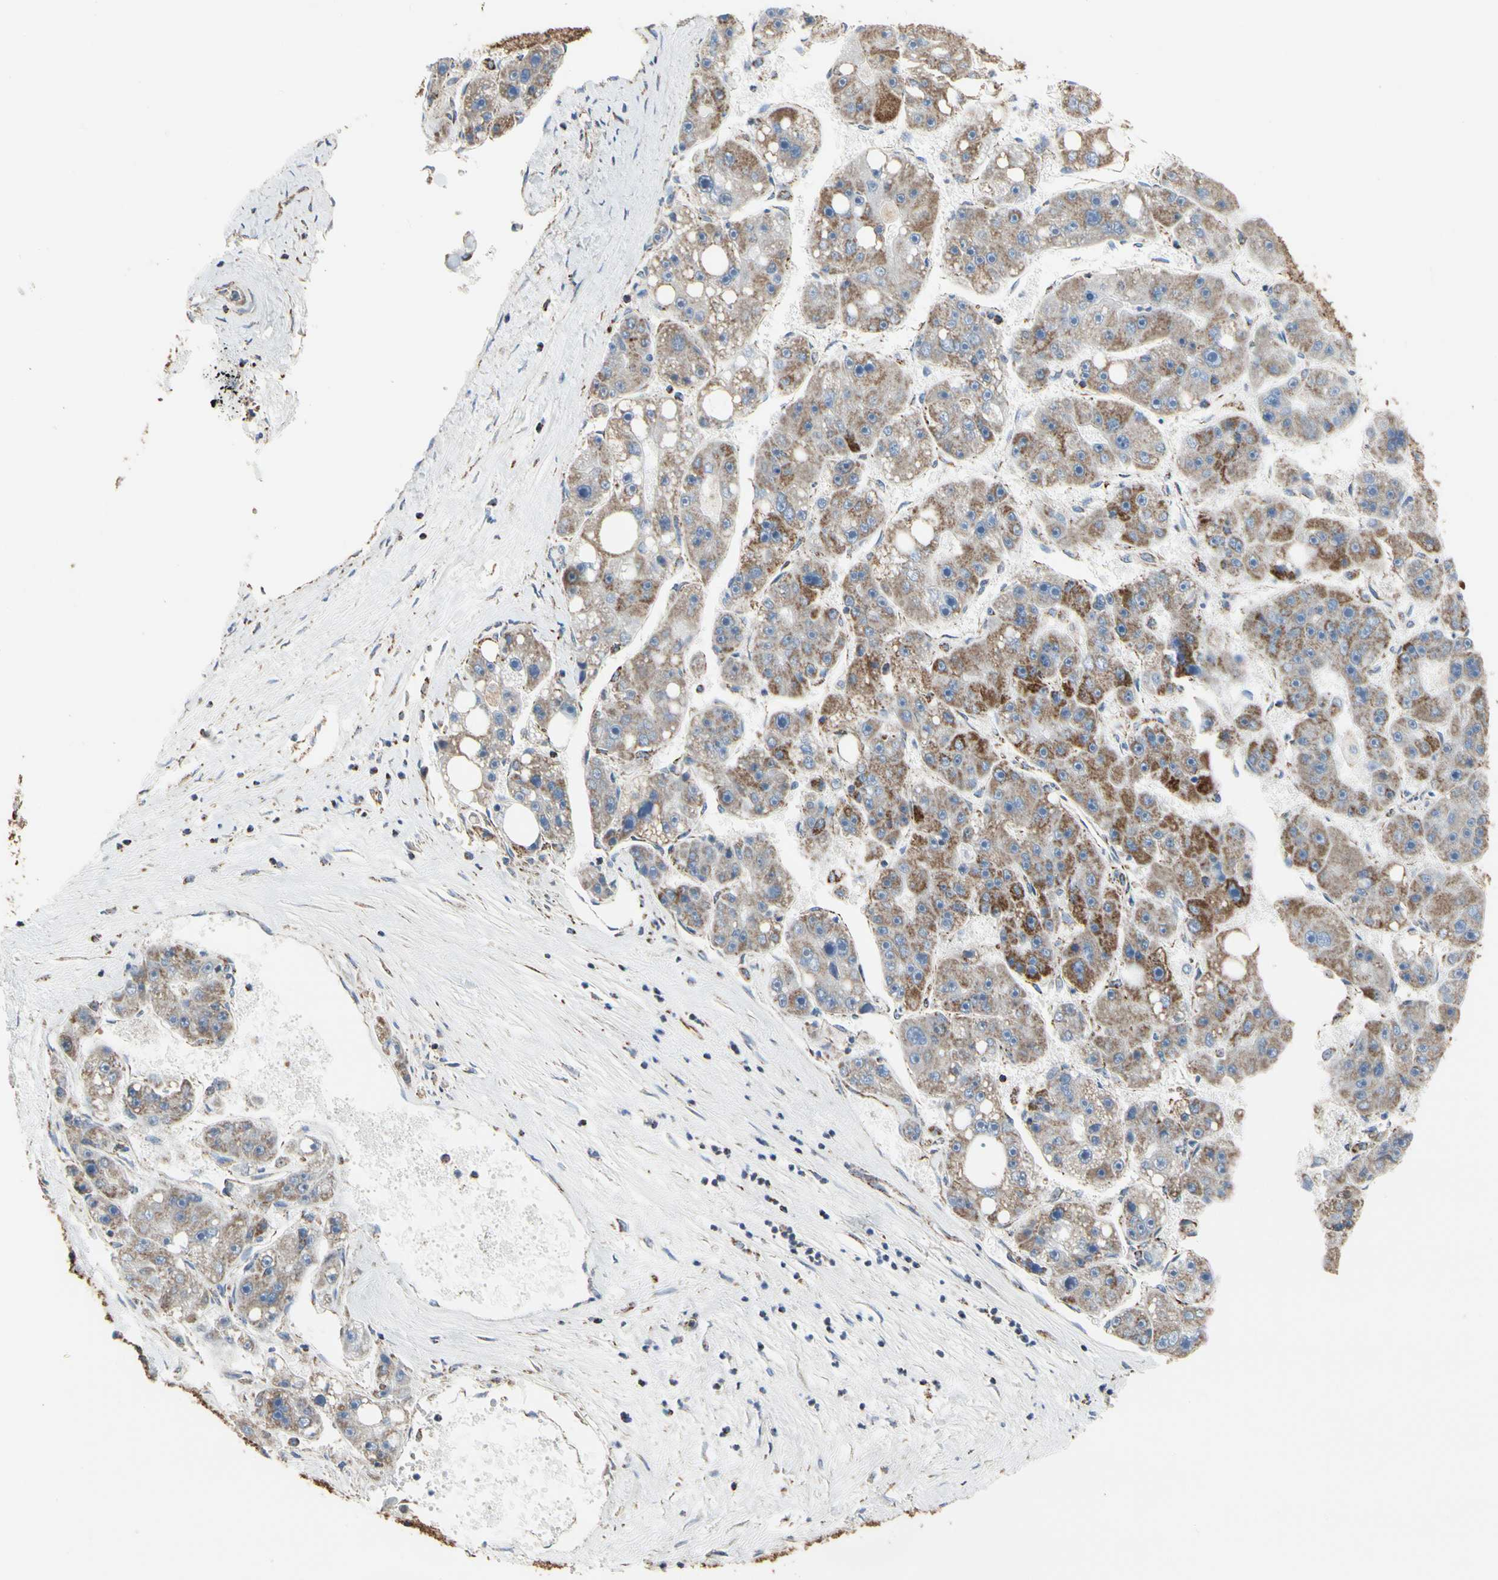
{"staining": {"intensity": "moderate", "quantity": "<25%", "location": "cytoplasmic/membranous"}, "tissue": "liver cancer", "cell_type": "Tumor cells", "image_type": "cancer", "snomed": [{"axis": "morphology", "description": "Carcinoma, Hepatocellular, NOS"}, {"axis": "topography", "description": "Liver"}], "caption": "Immunohistochemistry of human liver cancer (hepatocellular carcinoma) shows low levels of moderate cytoplasmic/membranous positivity in about <25% of tumor cells.", "gene": "TUBA1A", "patient": {"sex": "female", "age": 61}}